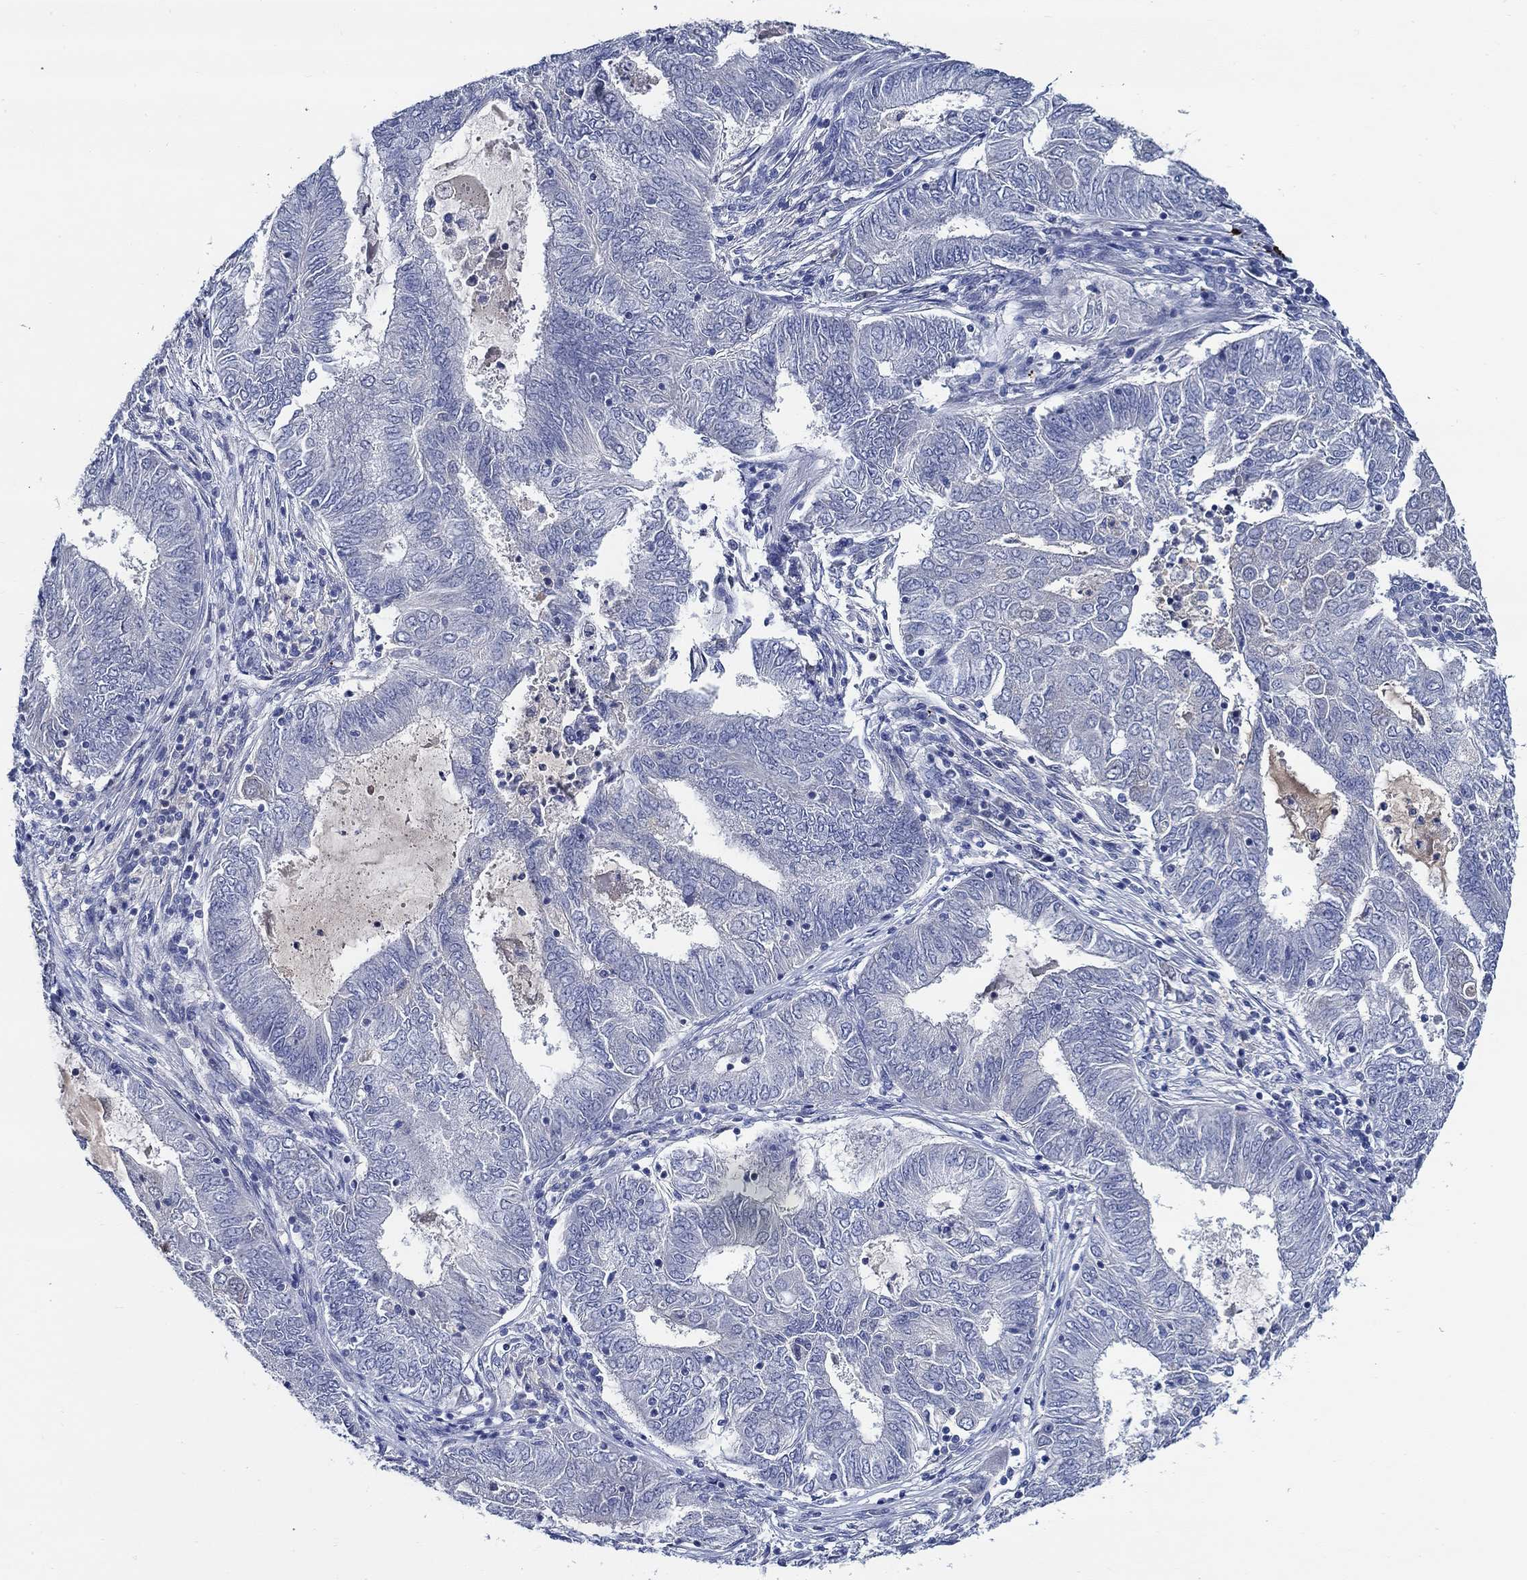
{"staining": {"intensity": "negative", "quantity": "none", "location": "none"}, "tissue": "endometrial cancer", "cell_type": "Tumor cells", "image_type": "cancer", "snomed": [{"axis": "morphology", "description": "Adenocarcinoma, NOS"}, {"axis": "topography", "description": "Endometrium"}], "caption": "Image shows no significant protein expression in tumor cells of endometrial cancer (adenocarcinoma).", "gene": "ALOX12", "patient": {"sex": "female", "age": 62}}